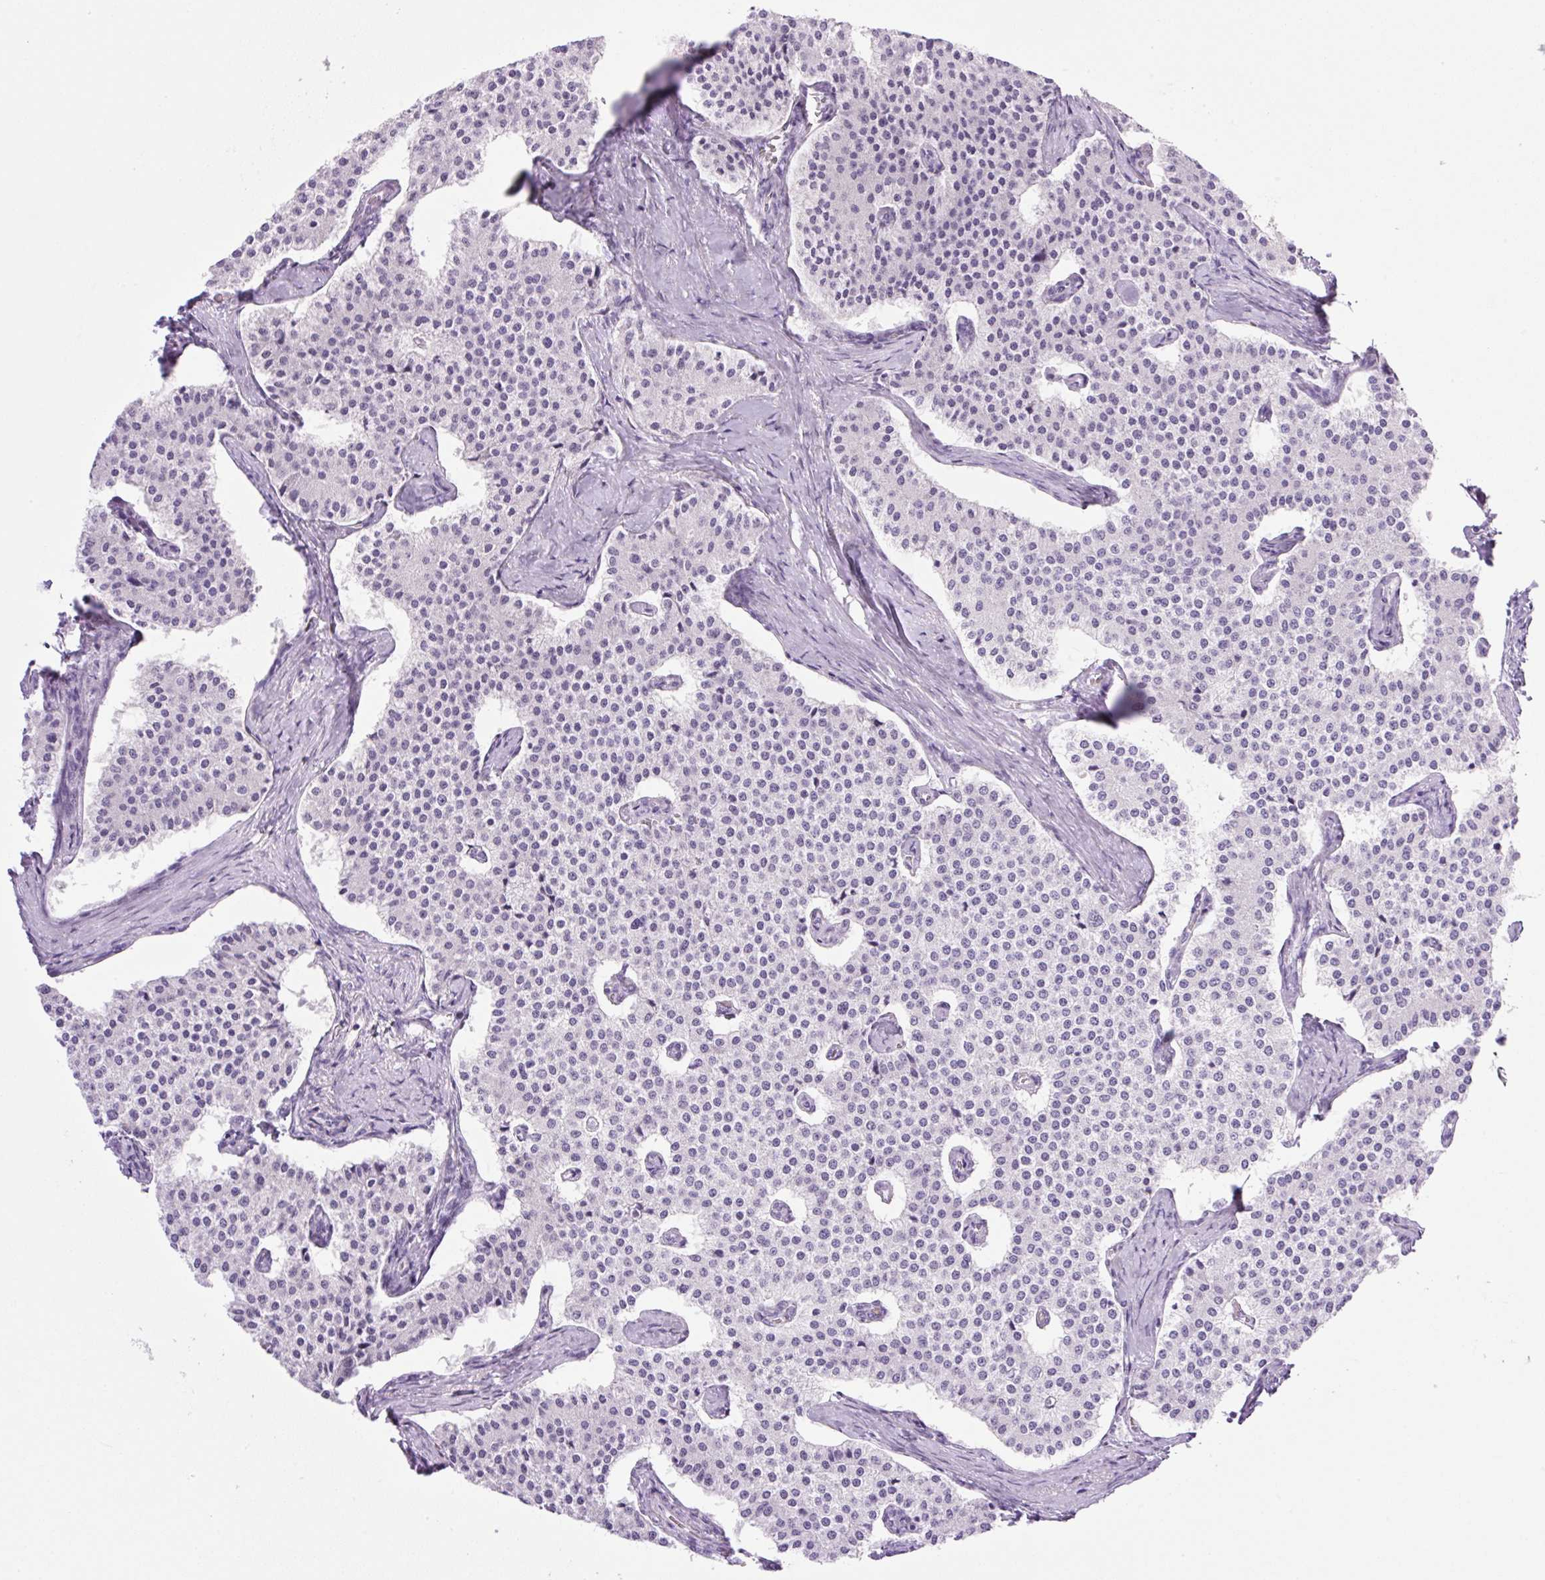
{"staining": {"intensity": "negative", "quantity": "none", "location": "none"}, "tissue": "carcinoid", "cell_type": "Tumor cells", "image_type": "cancer", "snomed": [{"axis": "morphology", "description": "Carcinoid, malignant, NOS"}, {"axis": "topography", "description": "Colon"}], "caption": "This is a image of immunohistochemistry staining of carcinoid (malignant), which shows no positivity in tumor cells.", "gene": "SPRR4", "patient": {"sex": "female", "age": 52}}